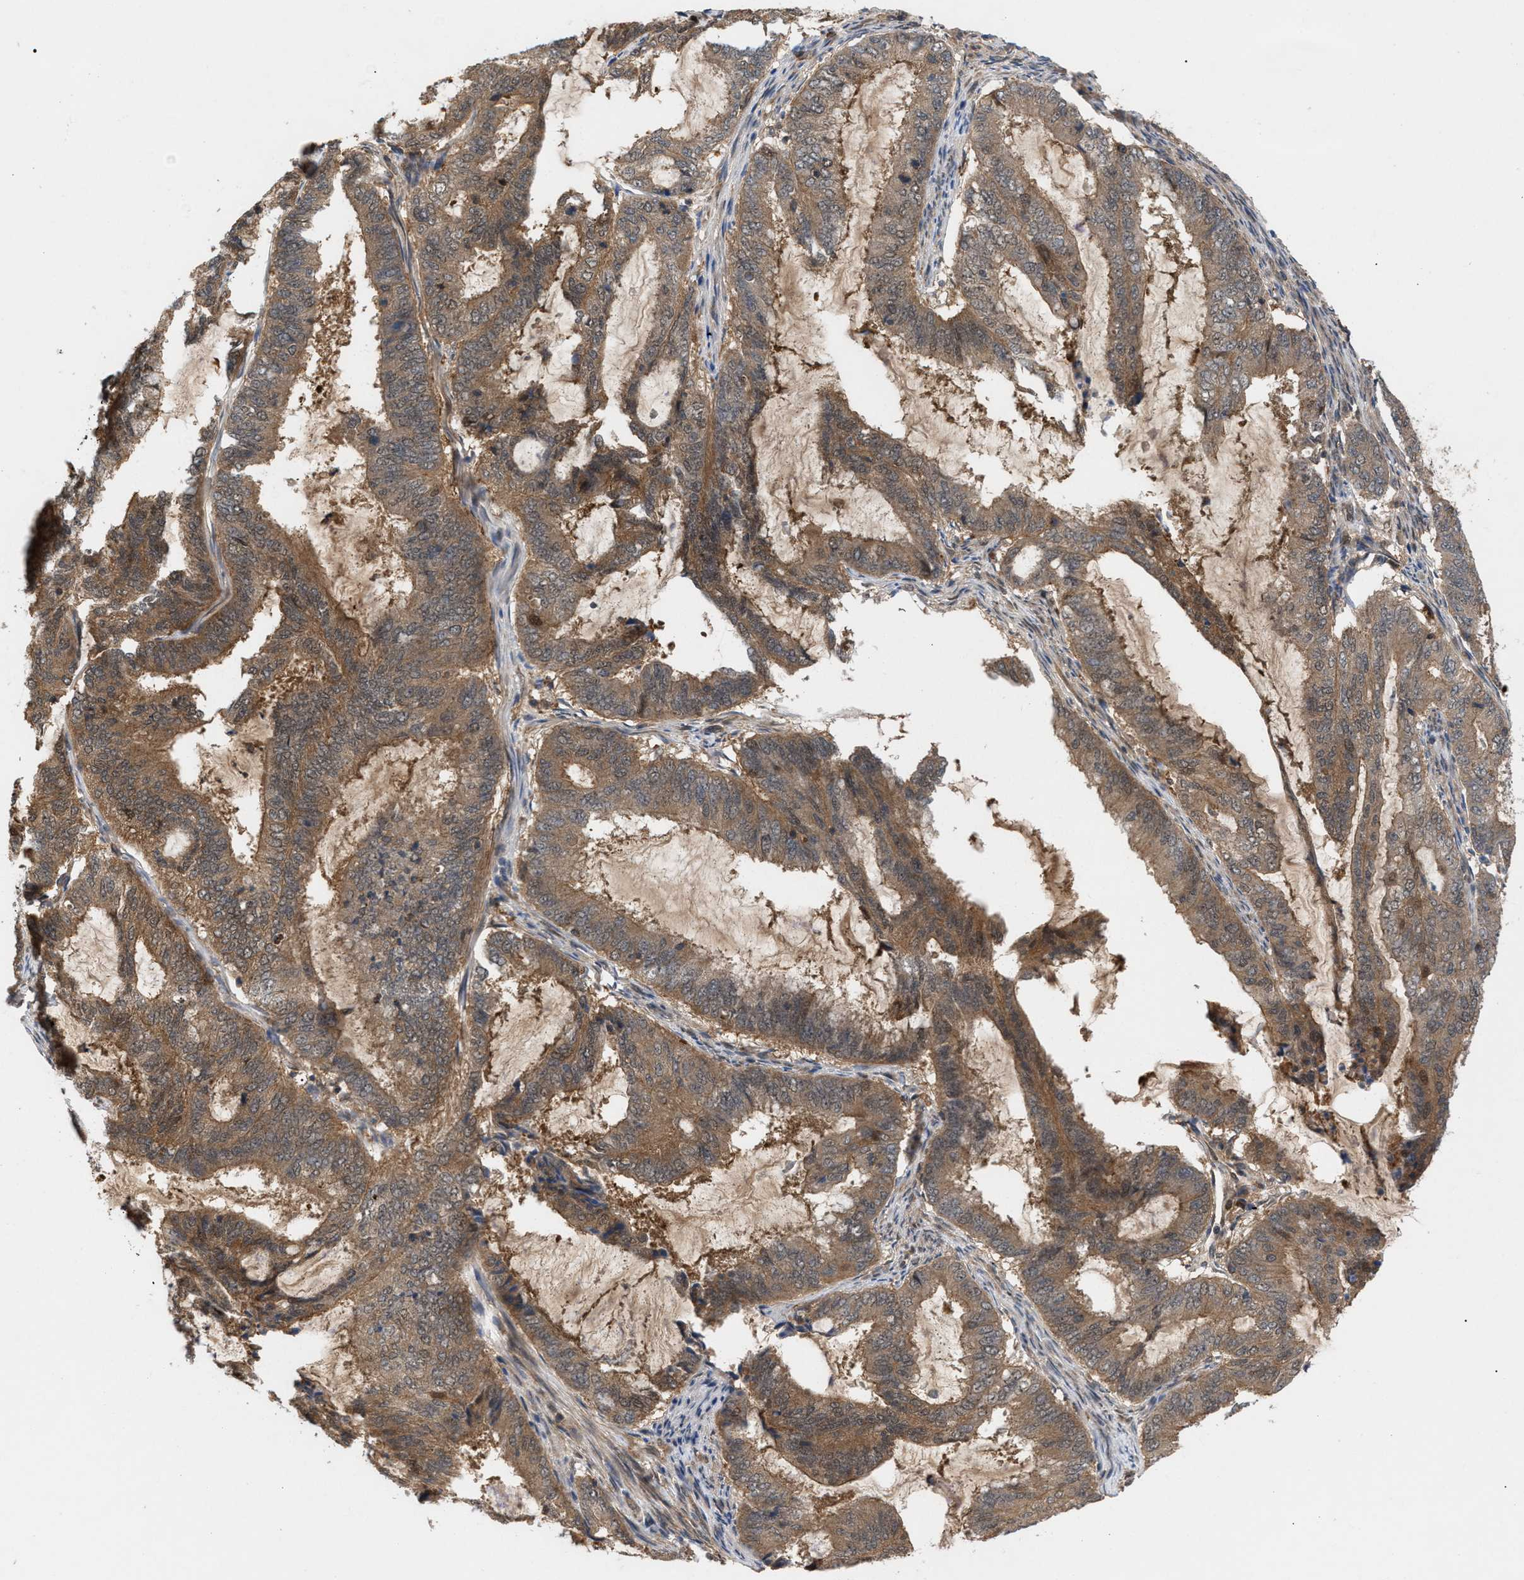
{"staining": {"intensity": "weak", "quantity": ">75%", "location": "cytoplasmic/membranous"}, "tissue": "endometrial cancer", "cell_type": "Tumor cells", "image_type": "cancer", "snomed": [{"axis": "morphology", "description": "Adenocarcinoma, NOS"}, {"axis": "topography", "description": "Endometrium"}], "caption": "This is an image of immunohistochemistry (IHC) staining of adenocarcinoma (endometrial), which shows weak expression in the cytoplasmic/membranous of tumor cells.", "gene": "GLOD4", "patient": {"sex": "female", "age": 51}}